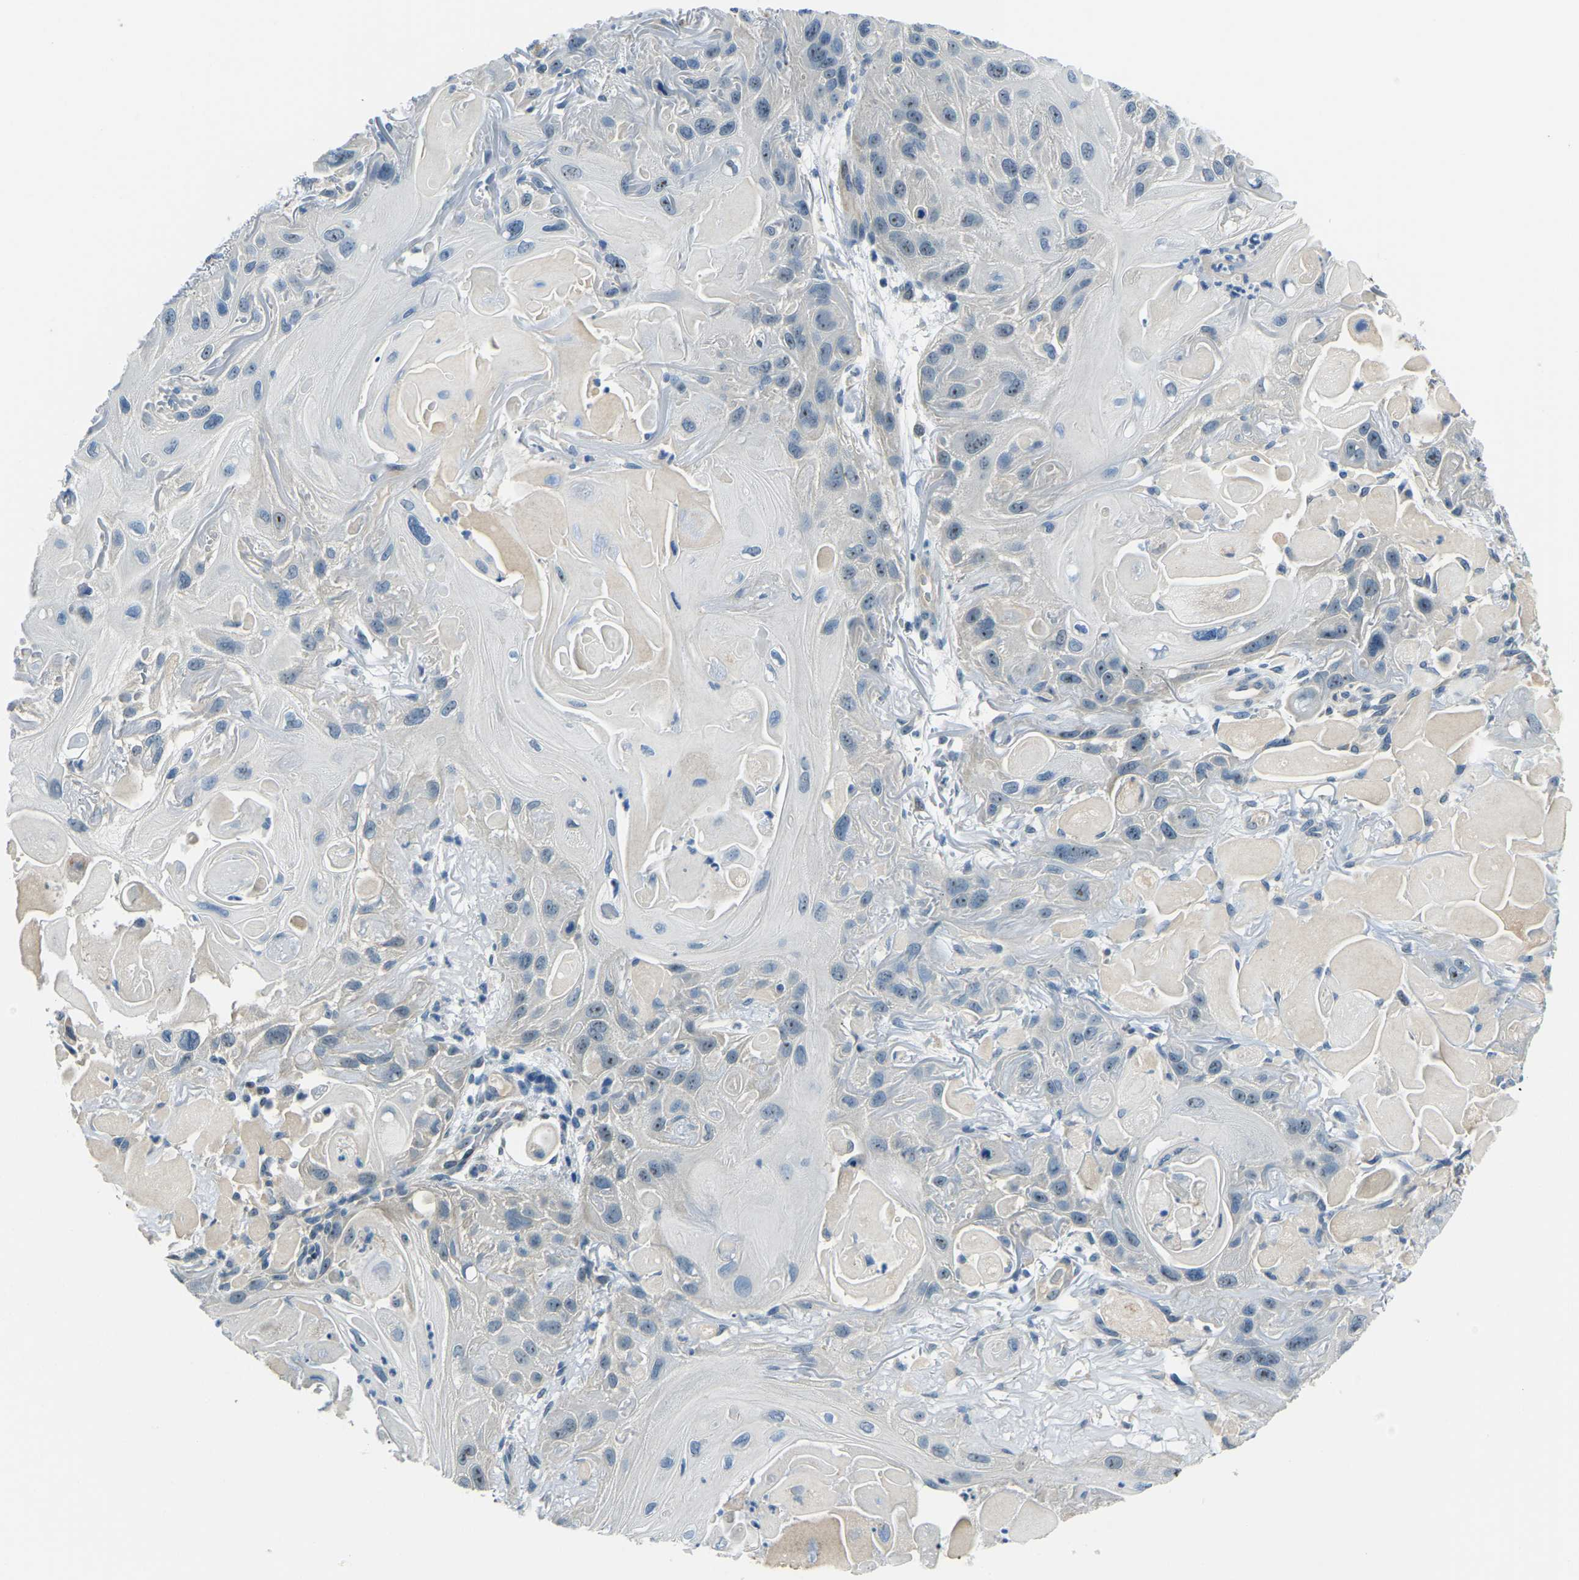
{"staining": {"intensity": "negative", "quantity": "none", "location": "none"}, "tissue": "skin cancer", "cell_type": "Tumor cells", "image_type": "cancer", "snomed": [{"axis": "morphology", "description": "Squamous cell carcinoma, NOS"}, {"axis": "topography", "description": "Skin"}], "caption": "A high-resolution photomicrograph shows immunohistochemistry (IHC) staining of skin cancer, which displays no significant staining in tumor cells.", "gene": "RRP1", "patient": {"sex": "female", "age": 77}}